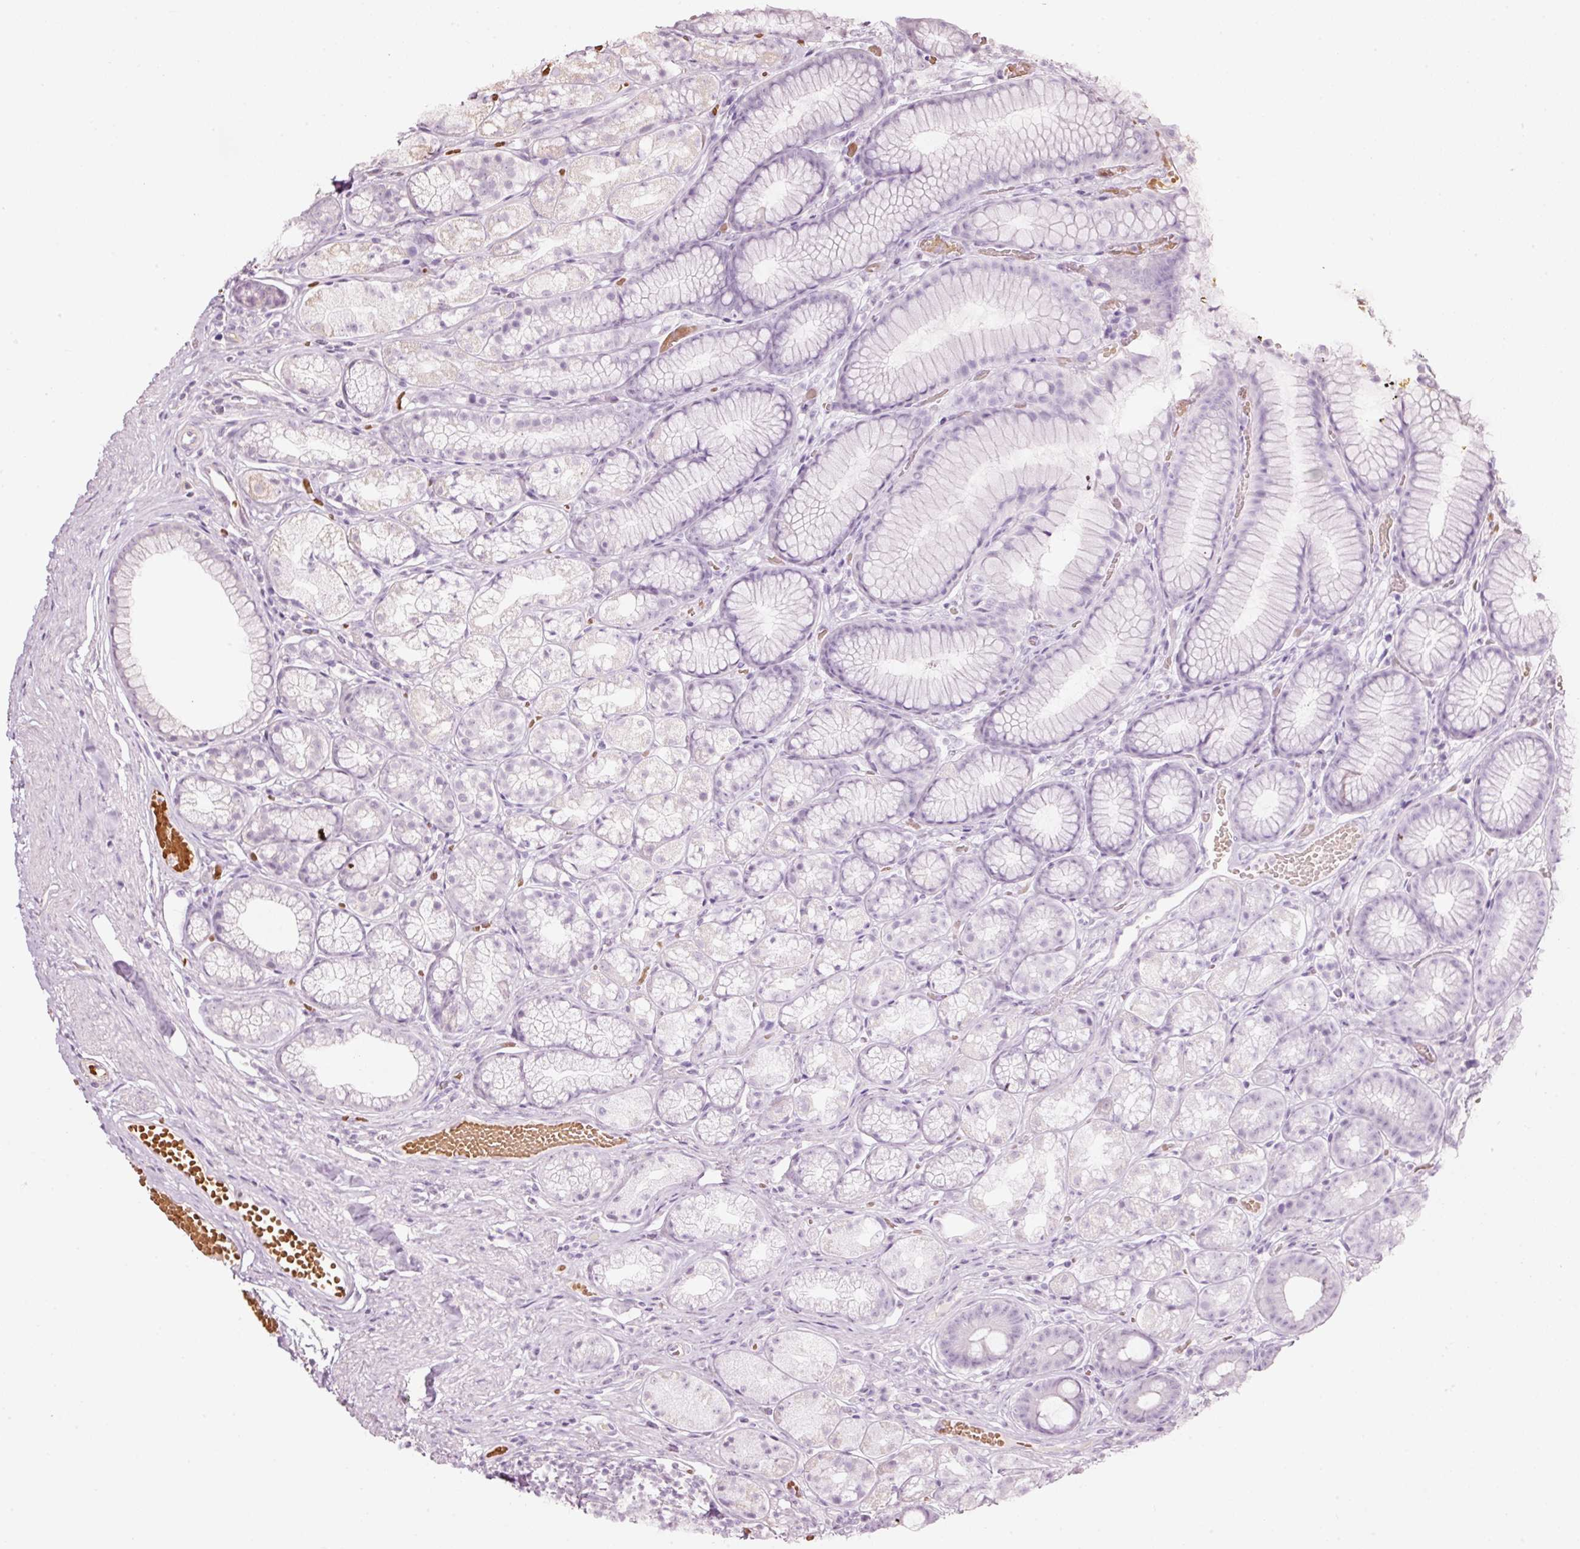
{"staining": {"intensity": "negative", "quantity": "none", "location": "none"}, "tissue": "stomach", "cell_type": "Glandular cells", "image_type": "normal", "snomed": [{"axis": "morphology", "description": "Normal tissue, NOS"}, {"axis": "topography", "description": "Smooth muscle"}, {"axis": "topography", "description": "Stomach"}], "caption": "Micrograph shows no protein staining in glandular cells of normal stomach. (Stains: DAB IHC with hematoxylin counter stain, Microscopy: brightfield microscopy at high magnification).", "gene": "LDHAL6B", "patient": {"sex": "male", "age": 70}}